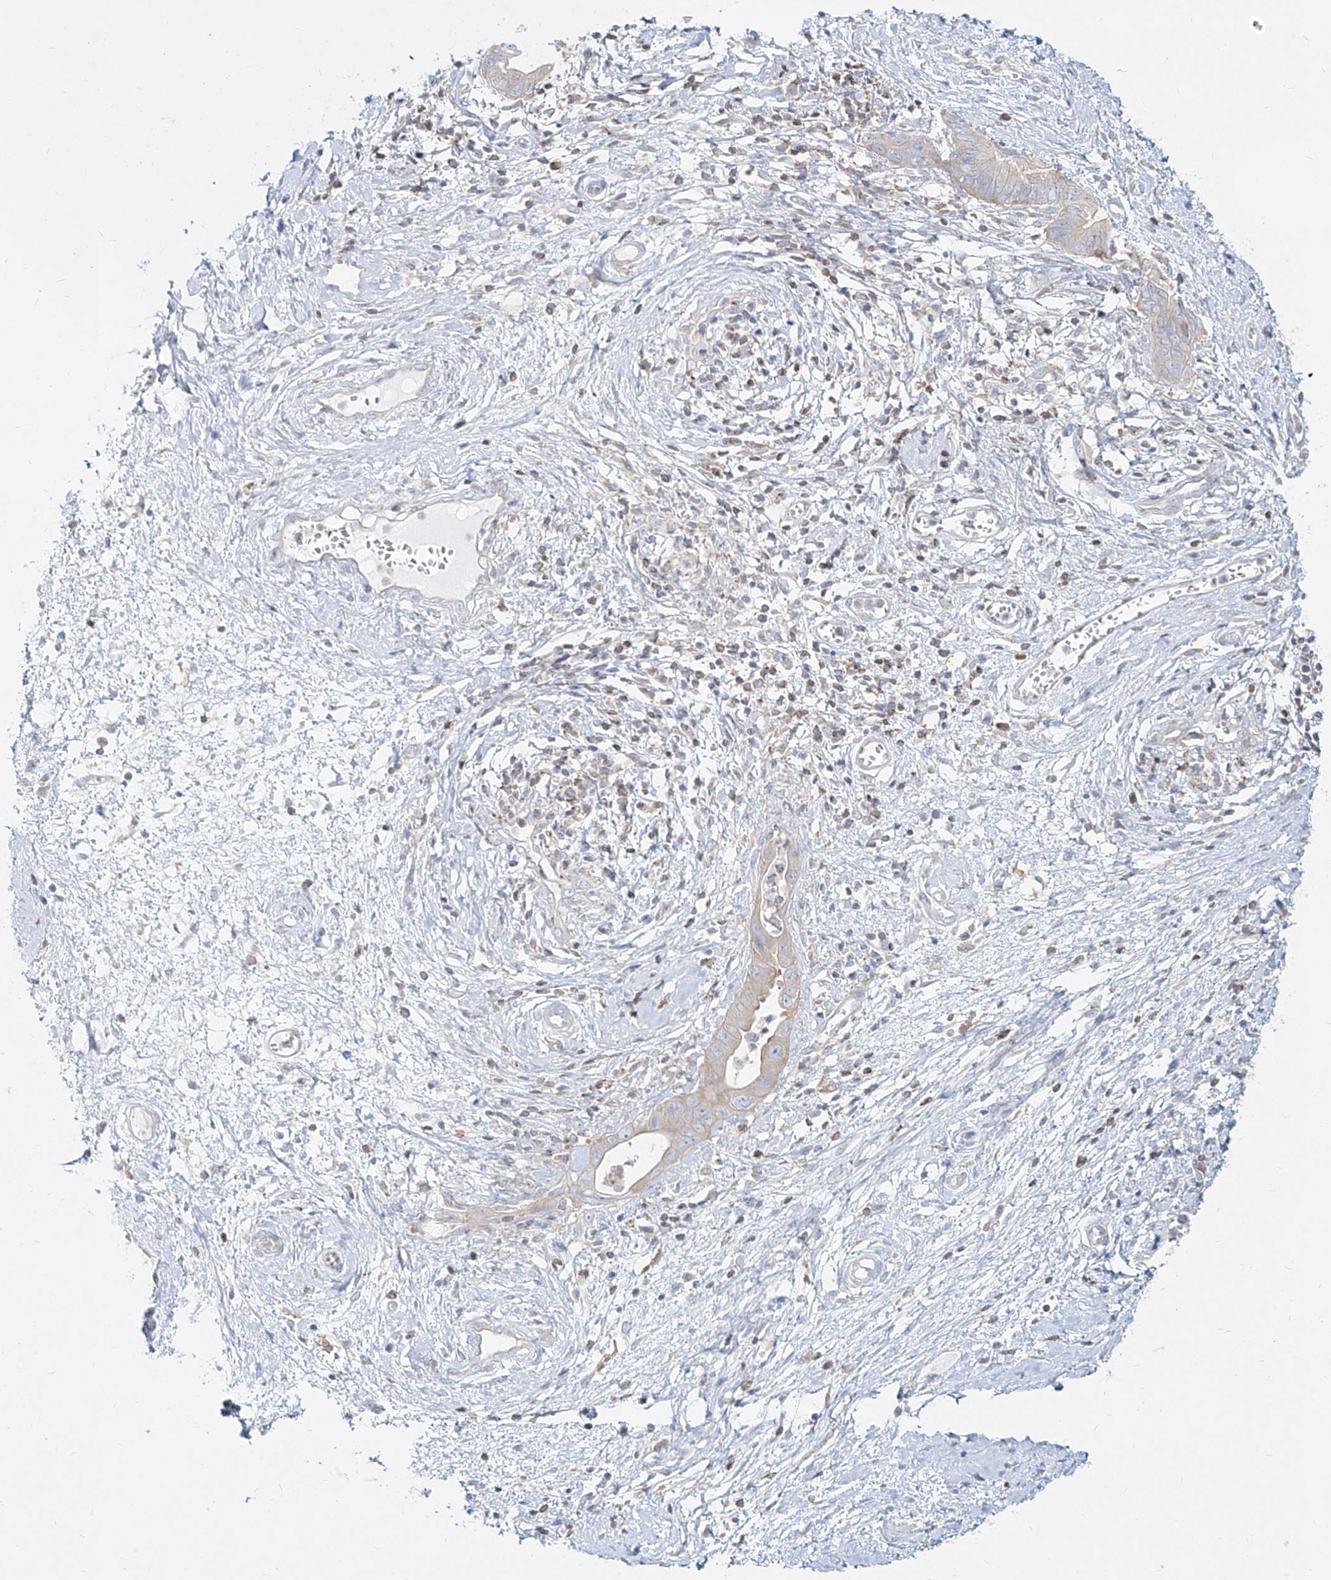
{"staining": {"intensity": "negative", "quantity": "none", "location": "none"}, "tissue": "cervical cancer", "cell_type": "Tumor cells", "image_type": "cancer", "snomed": [{"axis": "morphology", "description": "Adenocarcinoma, NOS"}, {"axis": "topography", "description": "Cervix"}], "caption": "A micrograph of adenocarcinoma (cervical) stained for a protein displays no brown staining in tumor cells. The staining was performed using DAB to visualize the protein expression in brown, while the nuclei were stained in blue with hematoxylin (Magnification: 20x).", "gene": "SLC2A12", "patient": {"sex": "female", "age": 44}}